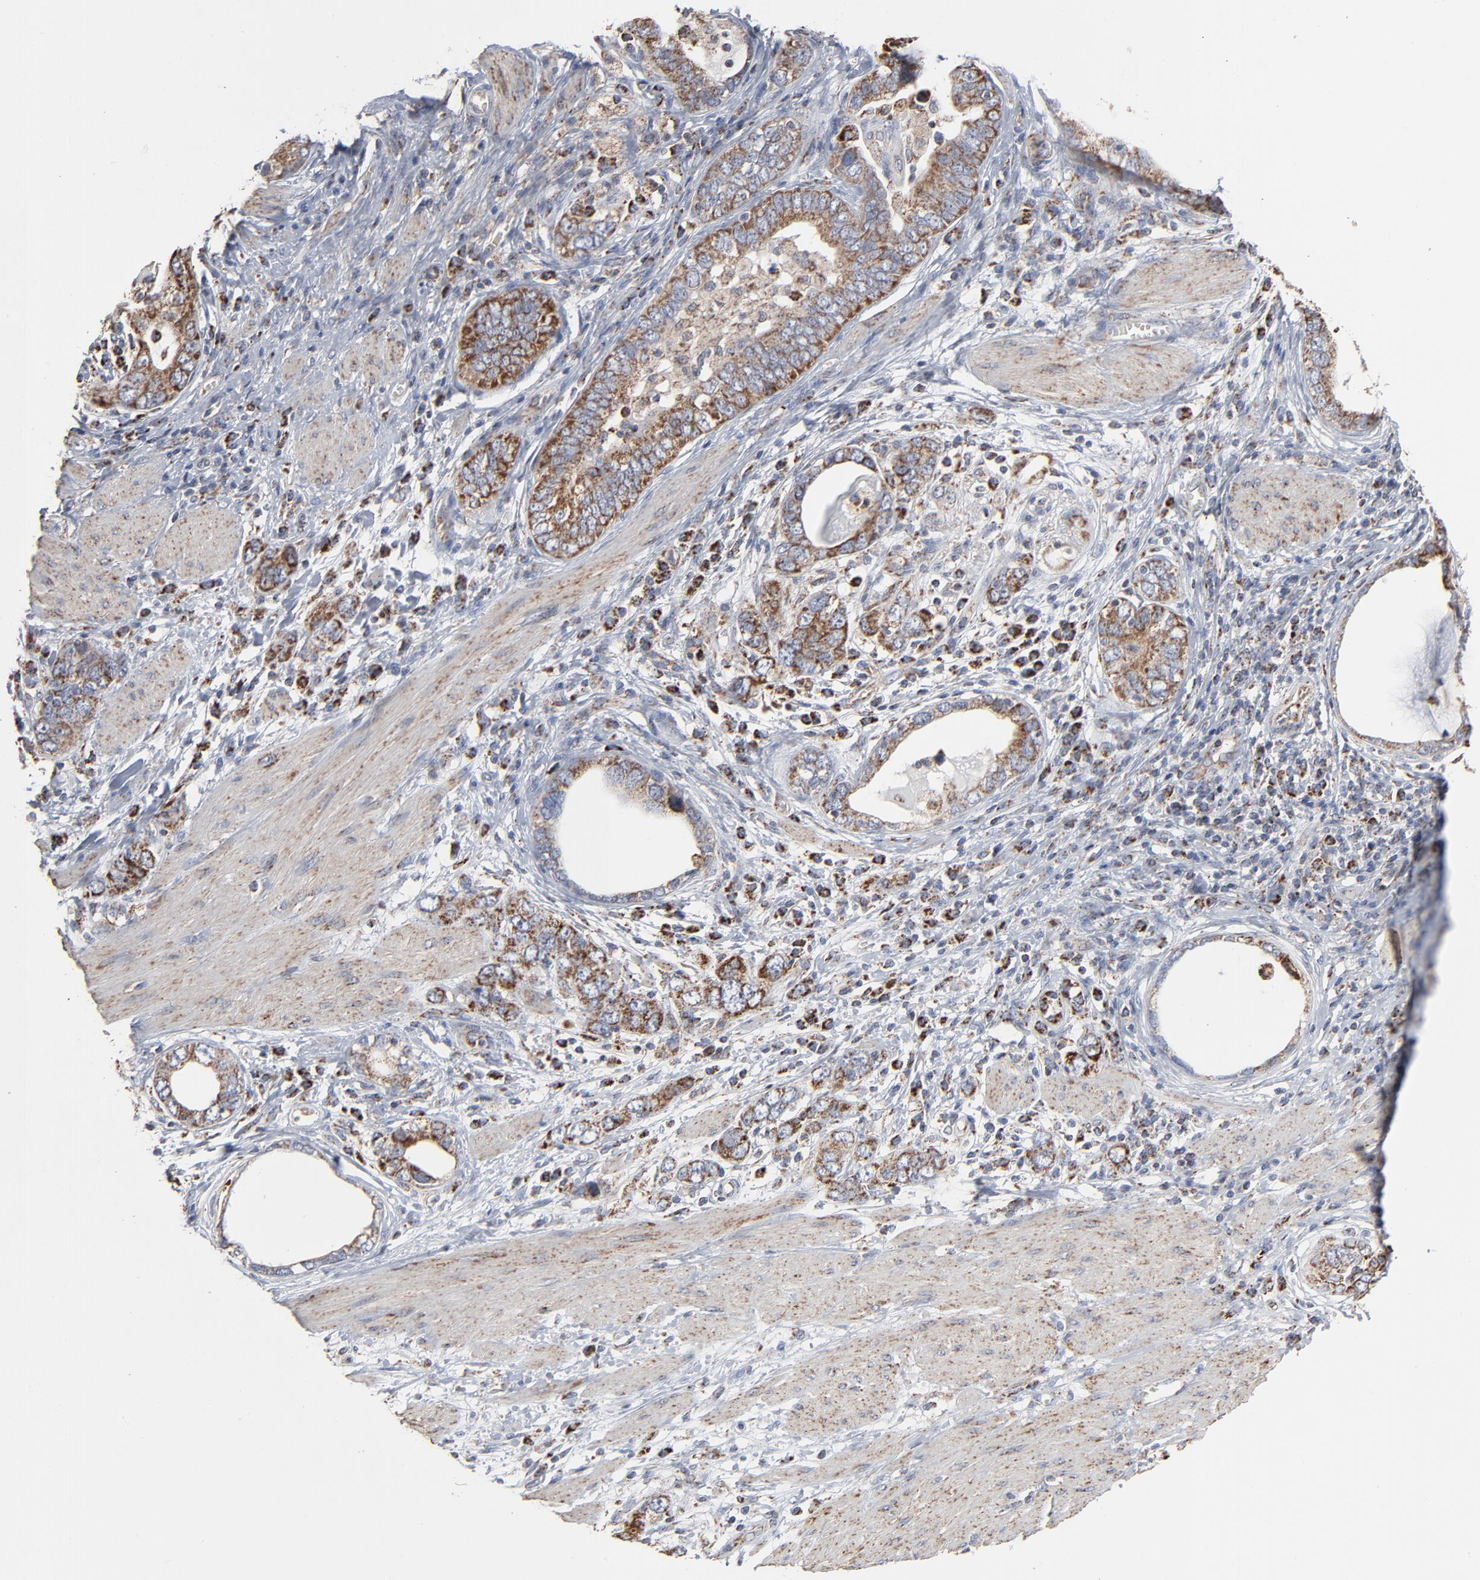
{"staining": {"intensity": "strong", "quantity": ">75%", "location": "cytoplasmic/membranous"}, "tissue": "stomach cancer", "cell_type": "Tumor cells", "image_type": "cancer", "snomed": [{"axis": "morphology", "description": "Adenocarcinoma, NOS"}, {"axis": "topography", "description": "Stomach, lower"}], "caption": "Stomach cancer tissue demonstrates strong cytoplasmic/membranous expression in about >75% of tumor cells, visualized by immunohistochemistry.", "gene": "UQCRC1", "patient": {"sex": "female", "age": 93}}